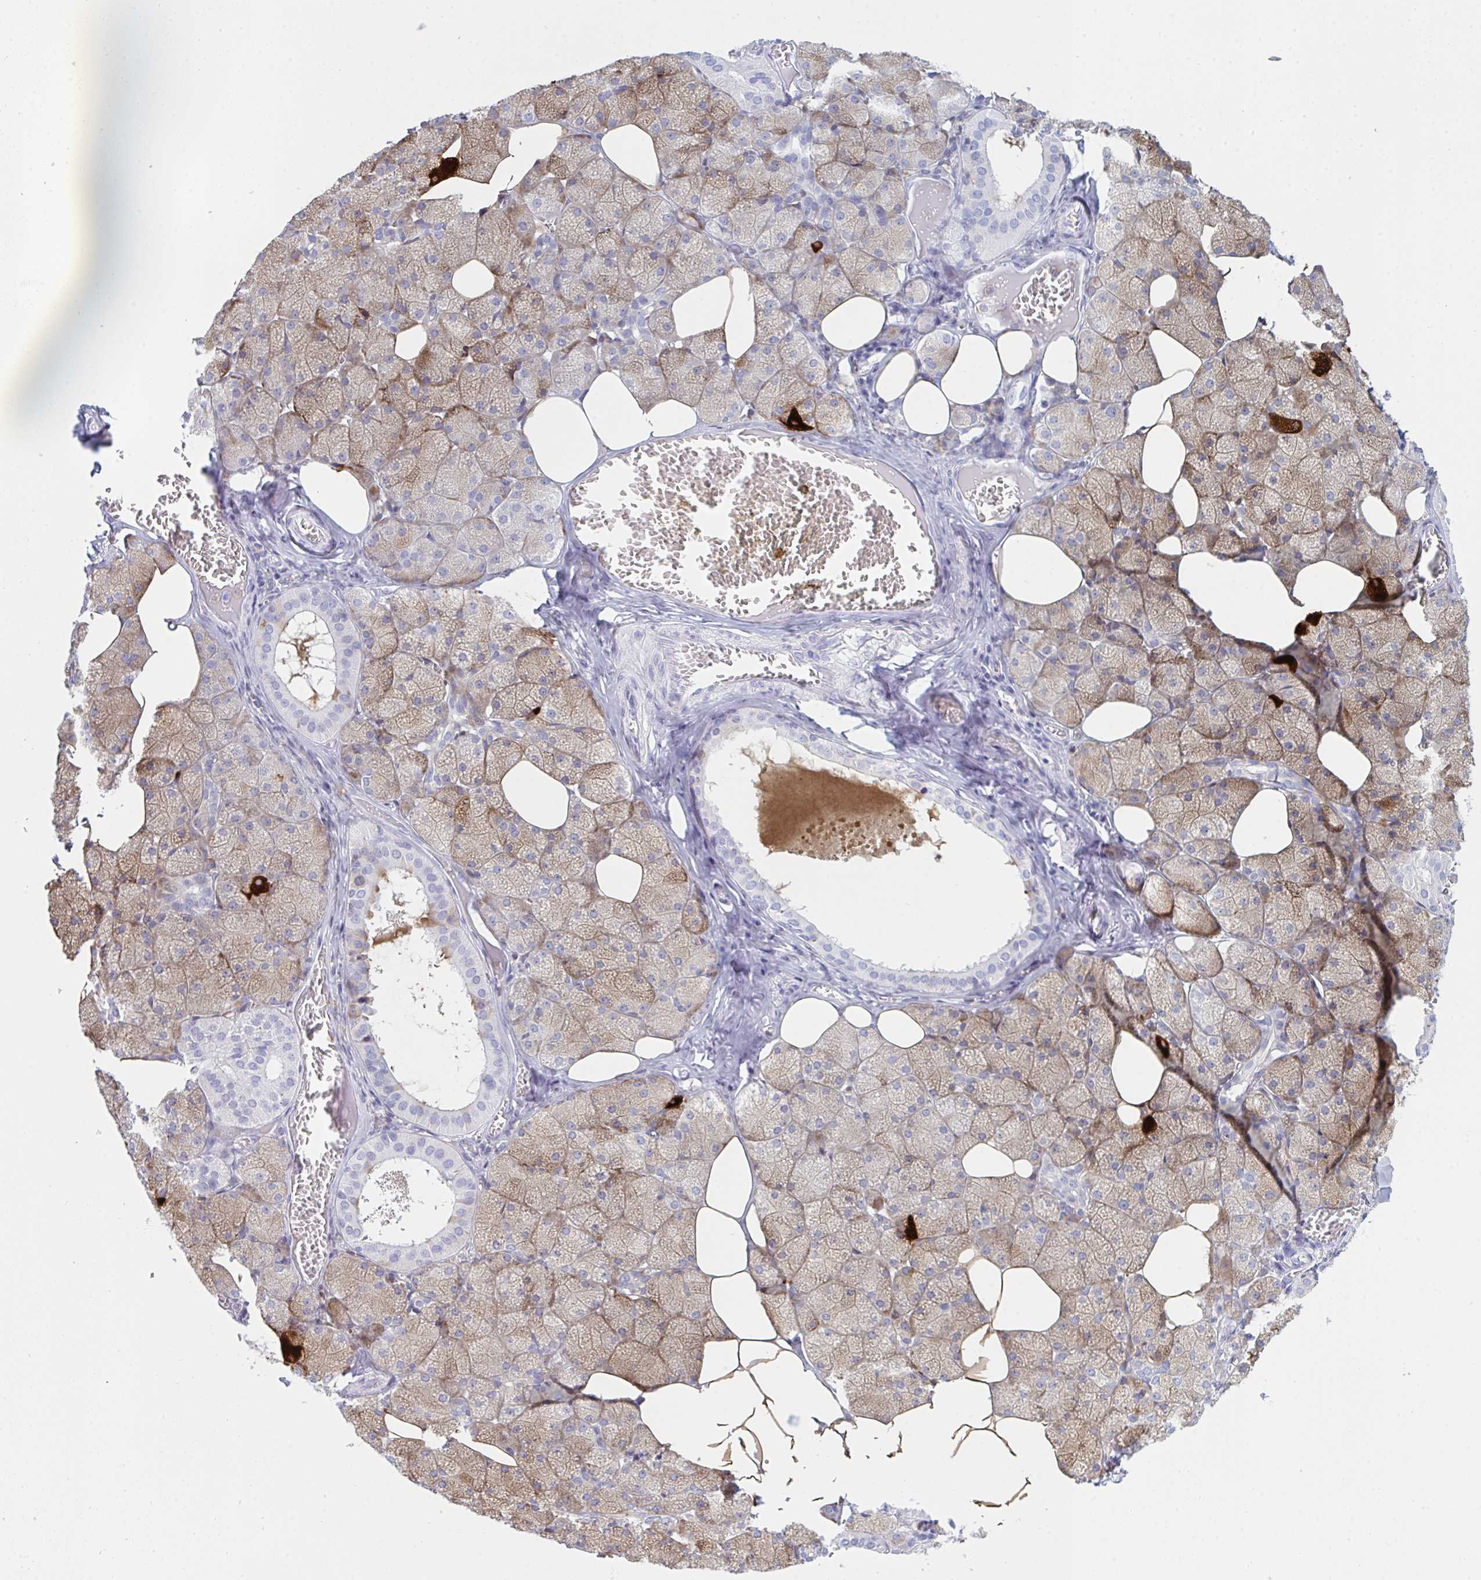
{"staining": {"intensity": "weak", "quantity": "25%-75%", "location": "cytoplasmic/membranous"}, "tissue": "salivary gland", "cell_type": "Glandular cells", "image_type": "normal", "snomed": [{"axis": "morphology", "description": "Normal tissue, NOS"}, {"axis": "topography", "description": "Salivary gland"}, {"axis": "topography", "description": "Peripheral nerve tissue"}], "caption": "Benign salivary gland displays weak cytoplasmic/membranous staining in approximately 25%-75% of glandular cells.", "gene": "MYO1F", "patient": {"sex": "male", "age": 38}}